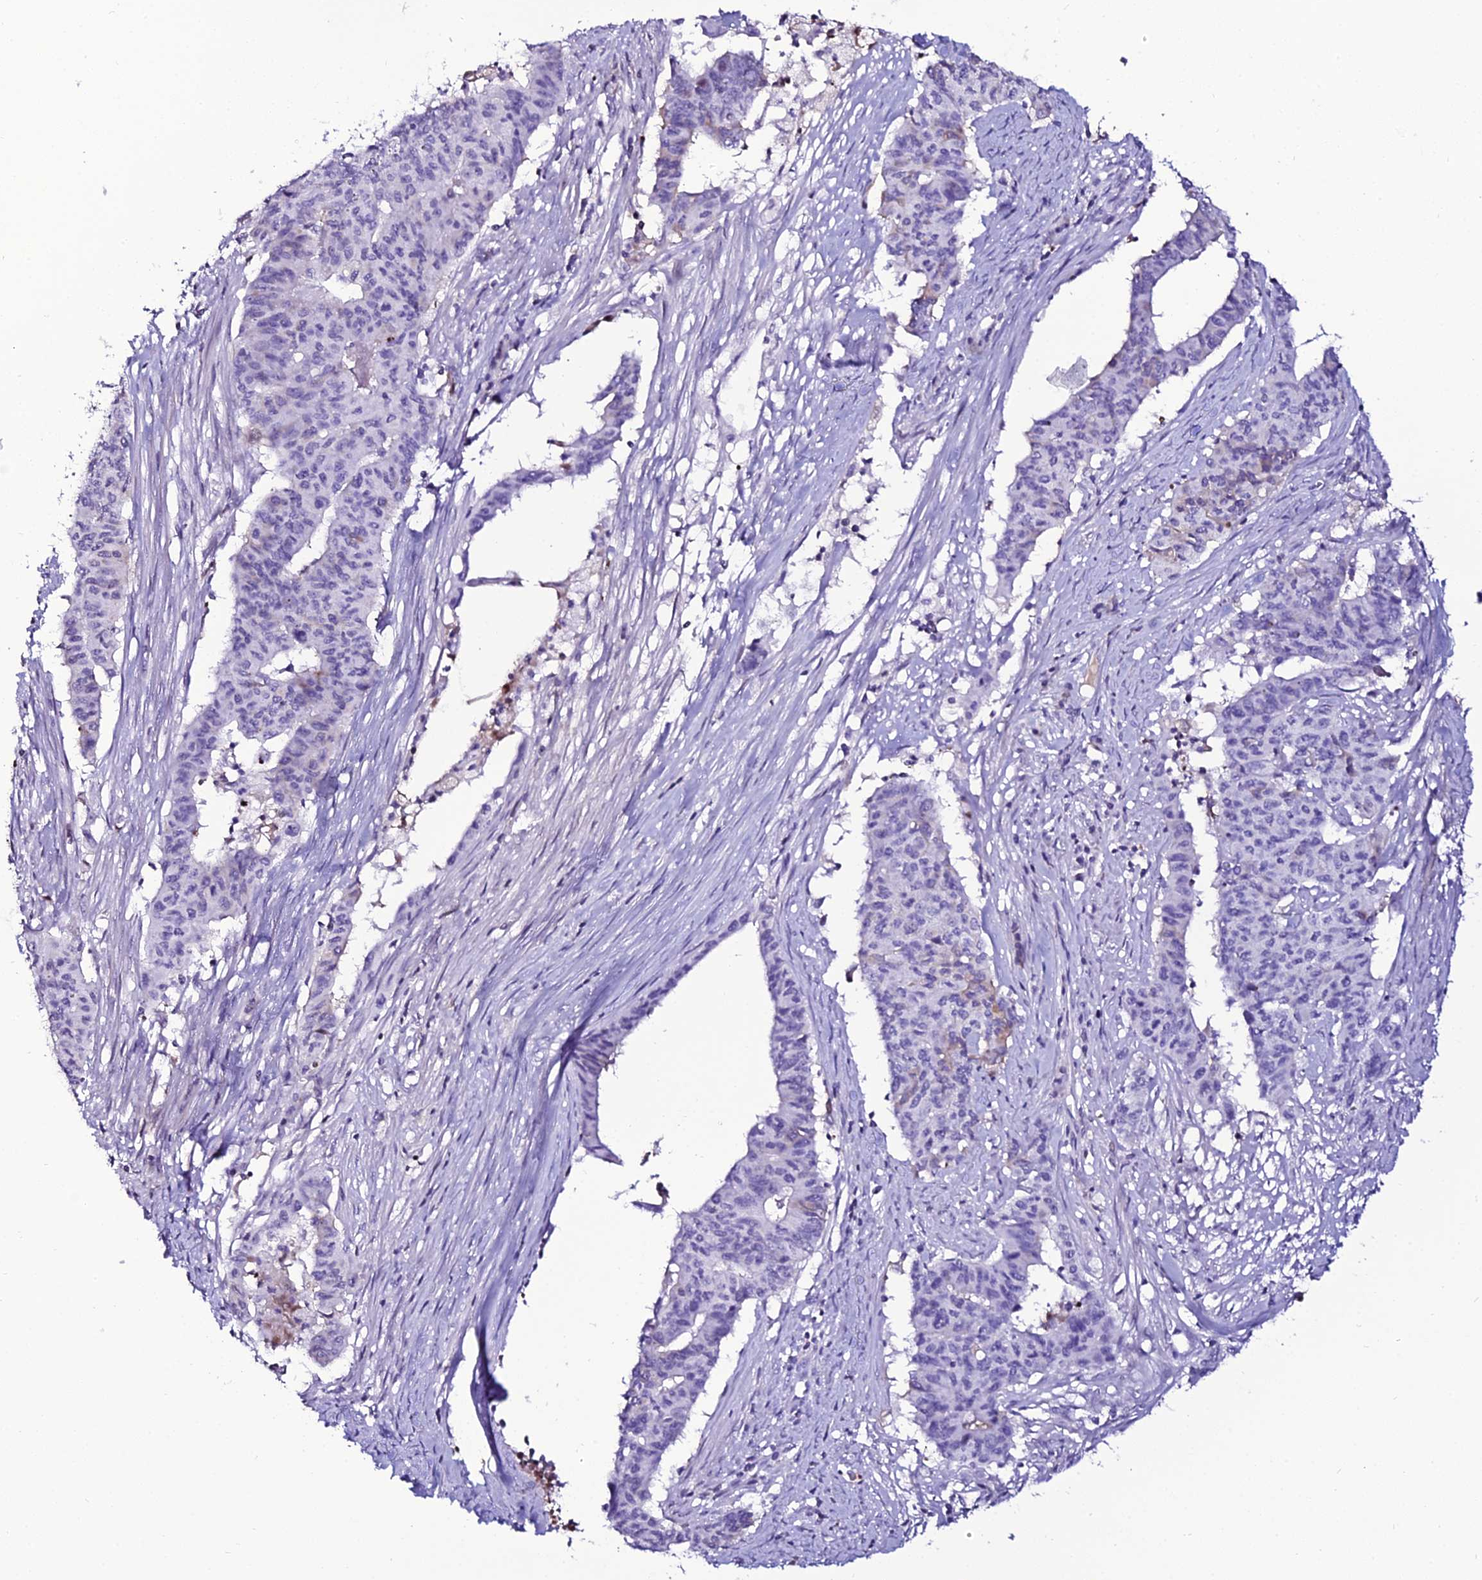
{"staining": {"intensity": "weak", "quantity": "<25%", "location": "cytoplasmic/membranous"}, "tissue": "endometrial cancer", "cell_type": "Tumor cells", "image_type": "cancer", "snomed": [{"axis": "morphology", "description": "Adenocarcinoma, NOS"}, {"axis": "topography", "description": "Endometrium"}], "caption": "Tumor cells show no significant protein positivity in endometrial cancer.", "gene": "DEFB132", "patient": {"sex": "female", "age": 59}}